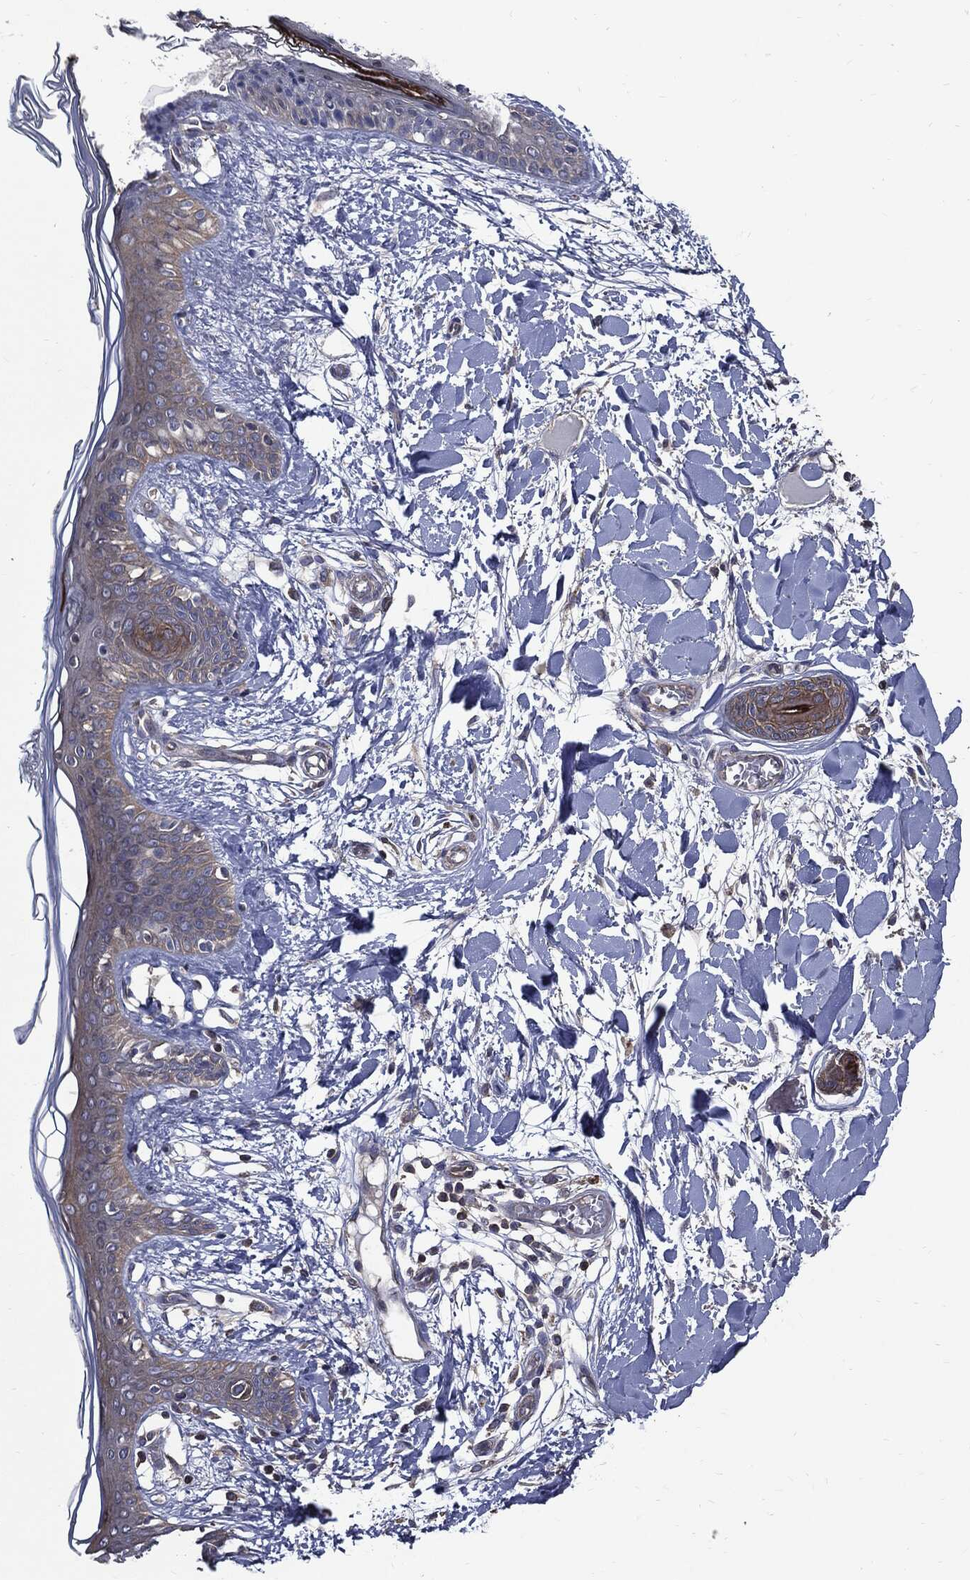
{"staining": {"intensity": "negative", "quantity": "none", "location": "none"}, "tissue": "skin", "cell_type": "Fibroblasts", "image_type": "normal", "snomed": [{"axis": "morphology", "description": "Normal tissue, NOS"}, {"axis": "topography", "description": "Skin"}], "caption": "The image demonstrates no significant expression in fibroblasts of skin.", "gene": "PDCD6IP", "patient": {"sex": "female", "age": 34}}